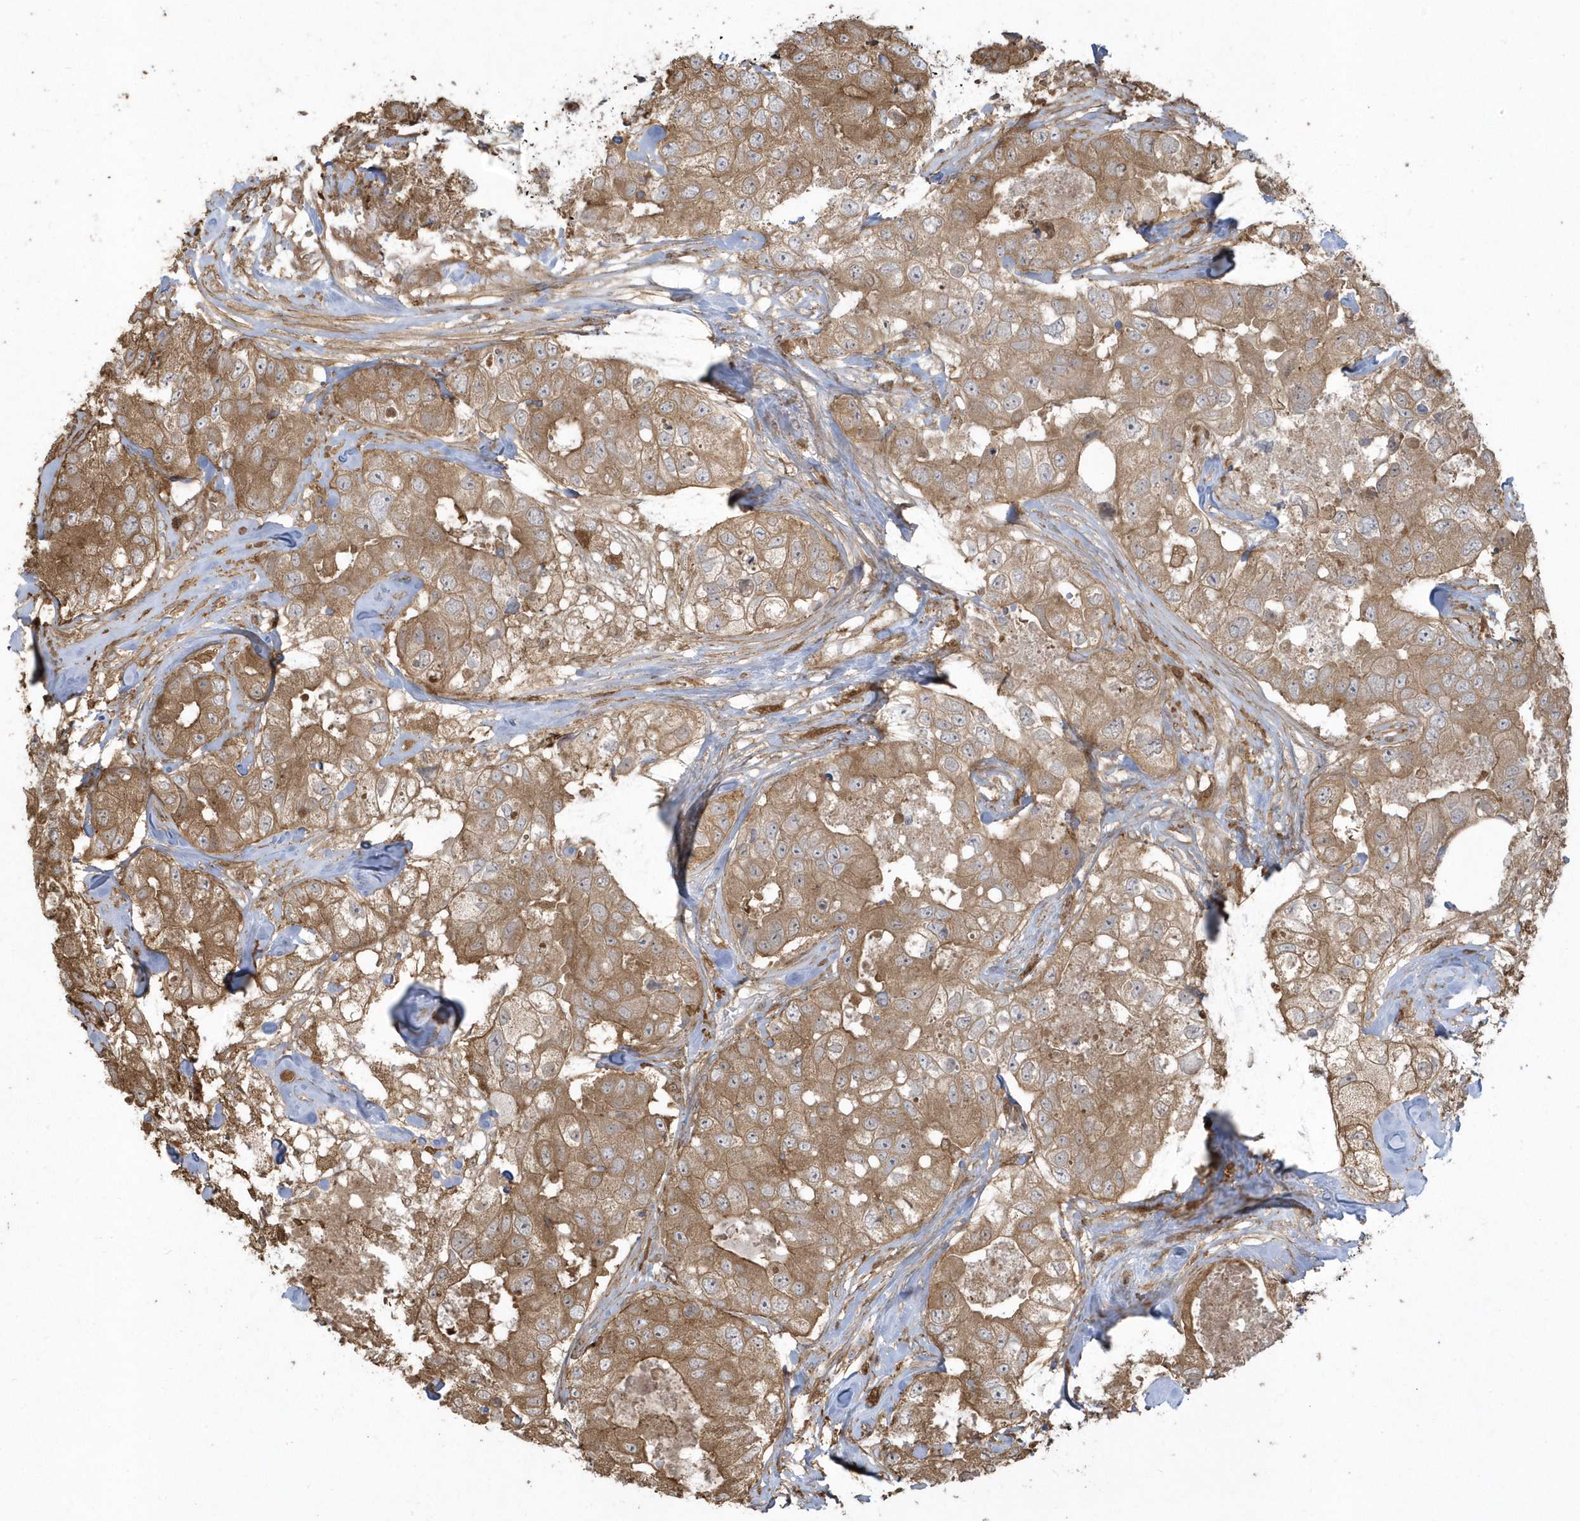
{"staining": {"intensity": "moderate", "quantity": ">75%", "location": "cytoplasmic/membranous"}, "tissue": "breast cancer", "cell_type": "Tumor cells", "image_type": "cancer", "snomed": [{"axis": "morphology", "description": "Duct carcinoma"}, {"axis": "topography", "description": "Breast"}], "caption": "Breast cancer stained with DAB immunohistochemistry (IHC) shows medium levels of moderate cytoplasmic/membranous expression in approximately >75% of tumor cells.", "gene": "HNMT", "patient": {"sex": "female", "age": 62}}